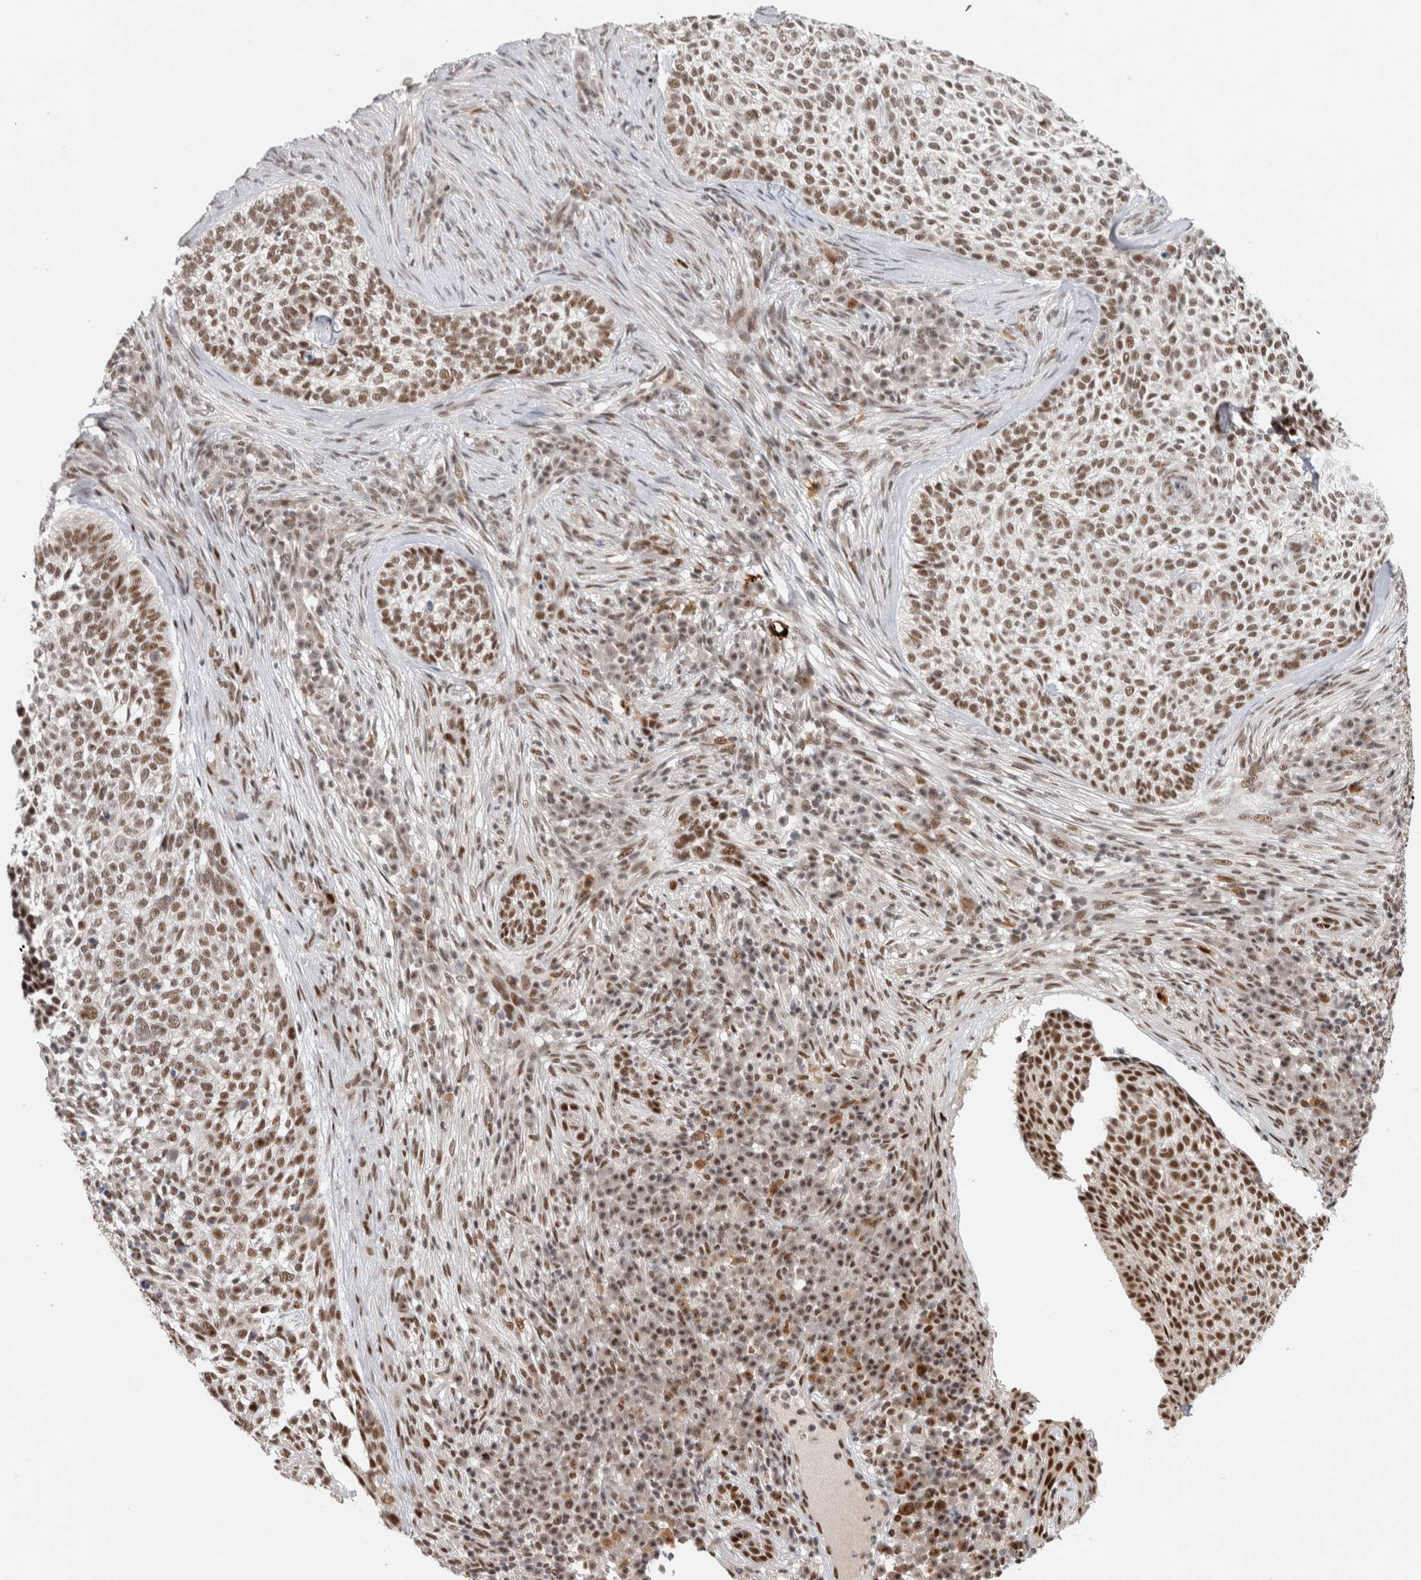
{"staining": {"intensity": "moderate", "quantity": ">75%", "location": "nuclear"}, "tissue": "skin cancer", "cell_type": "Tumor cells", "image_type": "cancer", "snomed": [{"axis": "morphology", "description": "Basal cell carcinoma"}, {"axis": "topography", "description": "Skin"}], "caption": "Immunohistochemistry (IHC) histopathology image of skin cancer (basal cell carcinoma) stained for a protein (brown), which demonstrates medium levels of moderate nuclear positivity in approximately >75% of tumor cells.", "gene": "HESX1", "patient": {"sex": "female", "age": 64}}